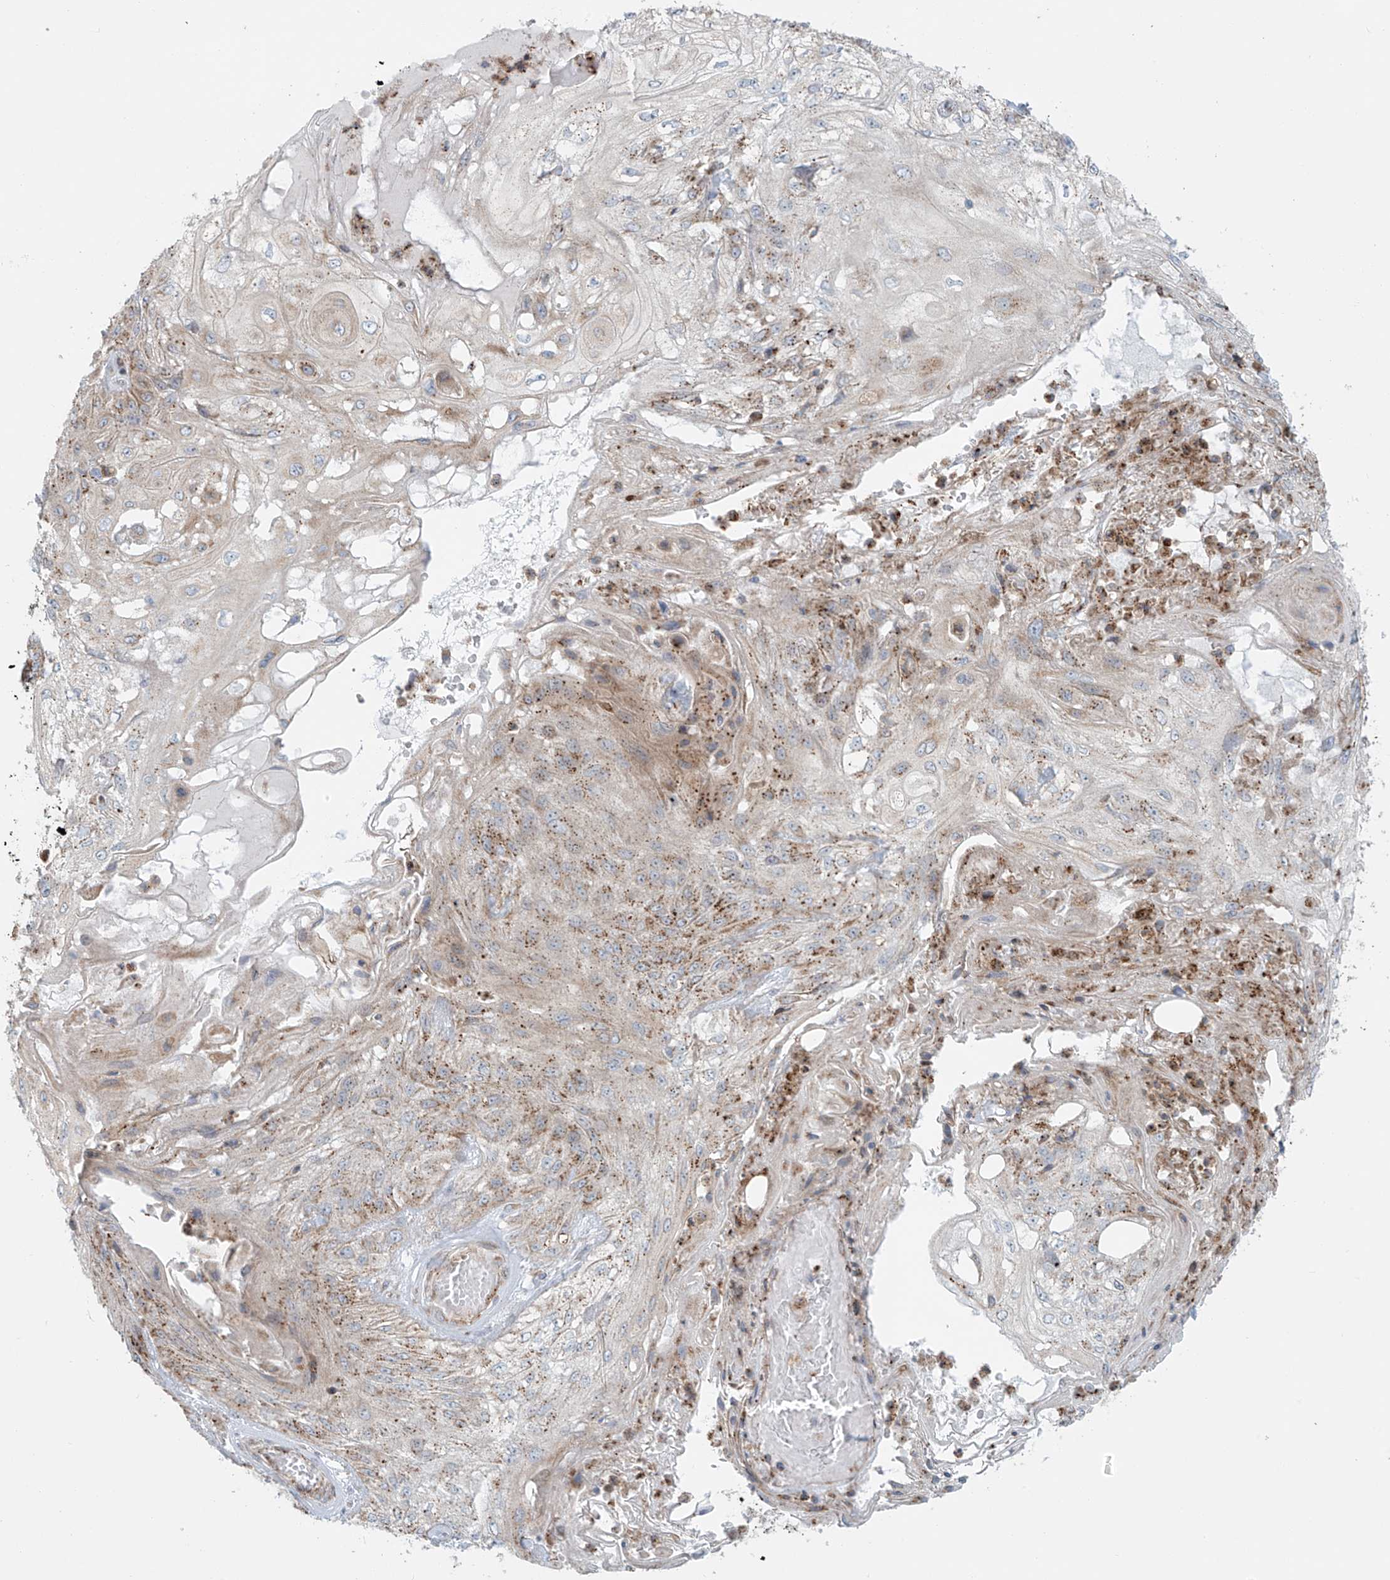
{"staining": {"intensity": "moderate", "quantity": "<25%", "location": "cytoplasmic/membranous"}, "tissue": "skin cancer", "cell_type": "Tumor cells", "image_type": "cancer", "snomed": [{"axis": "morphology", "description": "Squamous cell carcinoma, NOS"}, {"axis": "morphology", "description": "Squamous cell carcinoma, metastatic, NOS"}, {"axis": "topography", "description": "Skin"}, {"axis": "topography", "description": "Lymph node"}], "caption": "The photomicrograph shows staining of skin cancer (metastatic squamous cell carcinoma), revealing moderate cytoplasmic/membranous protein expression (brown color) within tumor cells.", "gene": "LZTS3", "patient": {"sex": "male", "age": 75}}